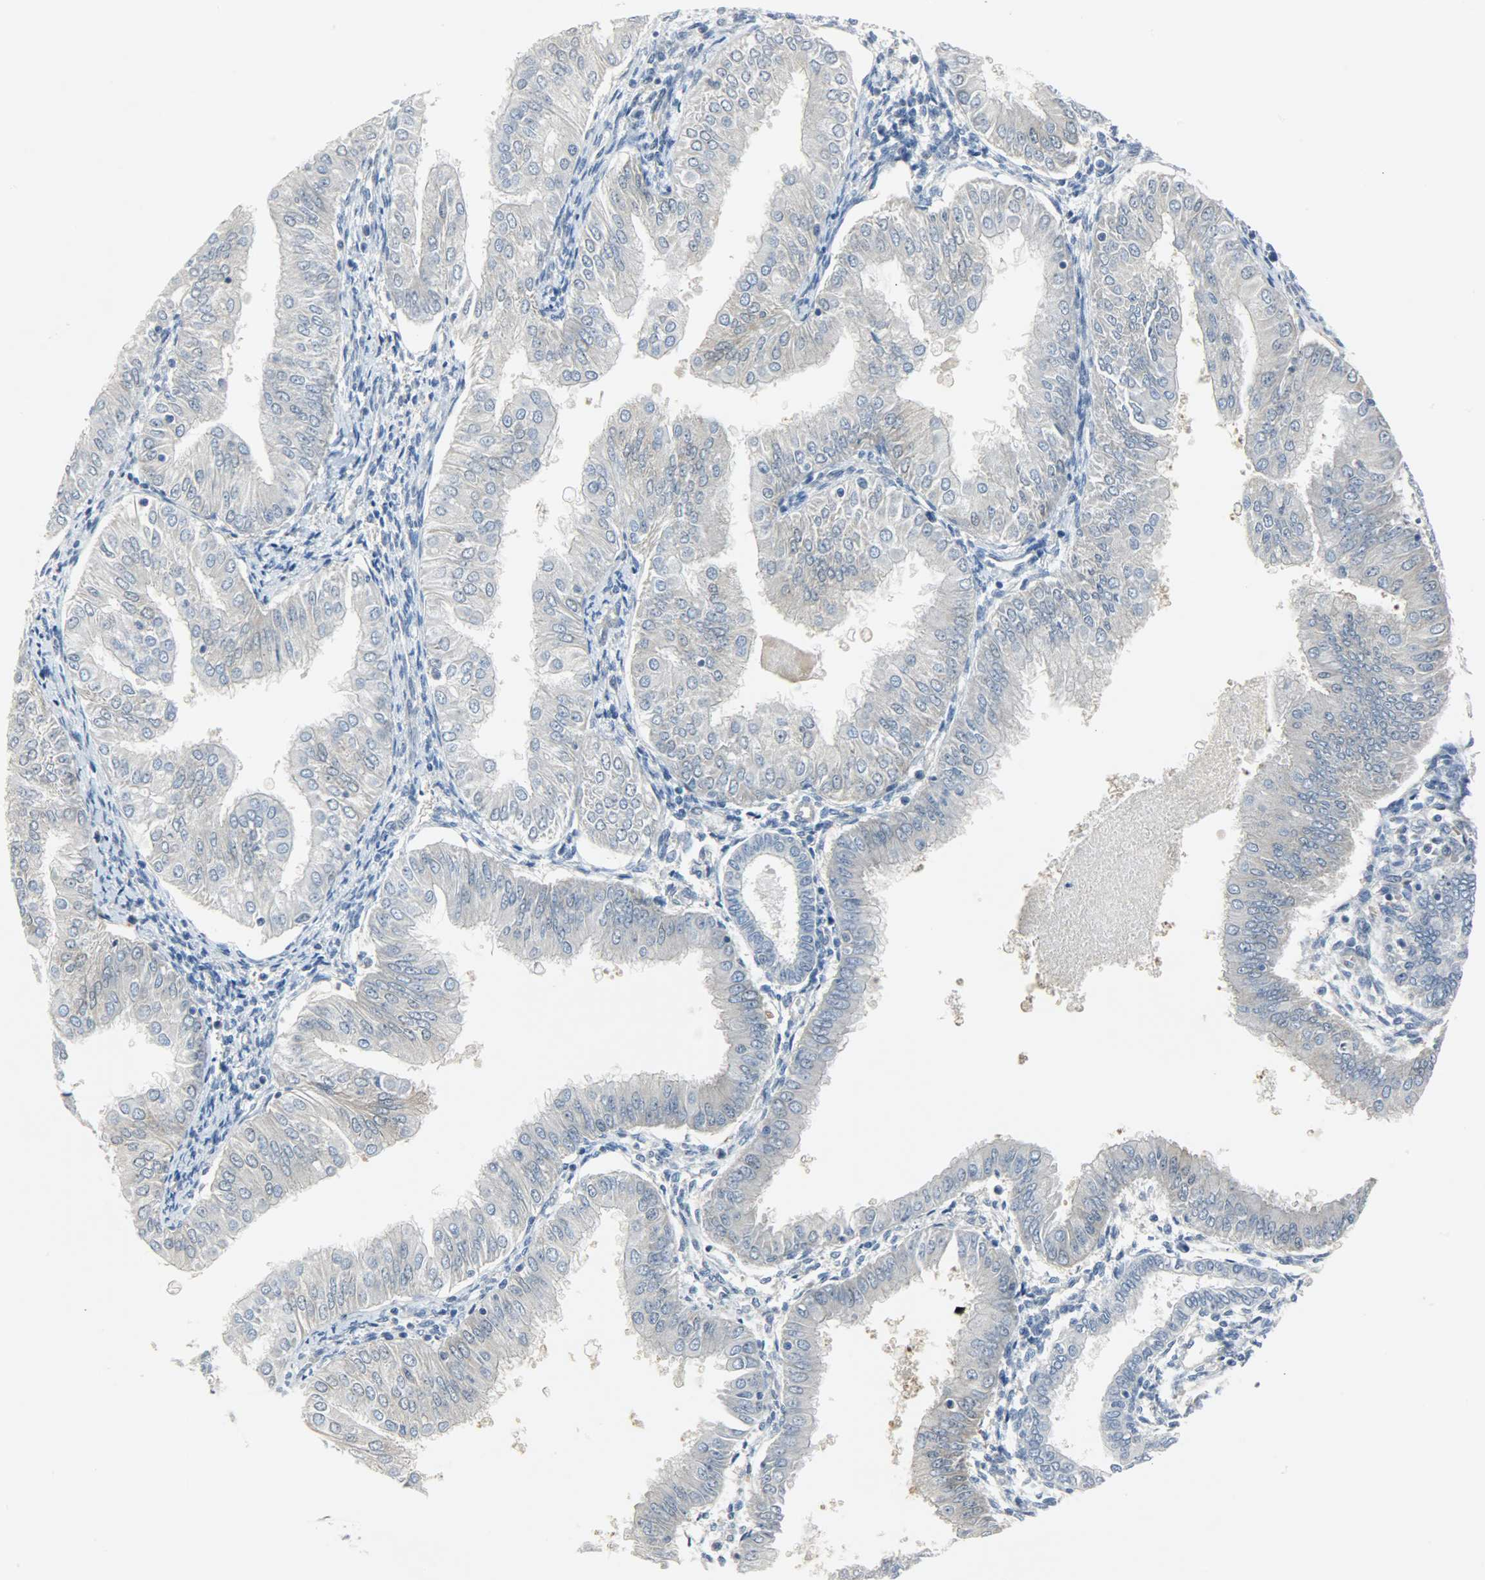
{"staining": {"intensity": "negative", "quantity": "none", "location": "none"}, "tissue": "endometrial cancer", "cell_type": "Tumor cells", "image_type": "cancer", "snomed": [{"axis": "morphology", "description": "Adenocarcinoma, NOS"}, {"axis": "topography", "description": "Endometrium"}], "caption": "Adenocarcinoma (endometrial) stained for a protein using IHC demonstrates no expression tumor cells.", "gene": "EIF4EBP1", "patient": {"sex": "female", "age": 53}}